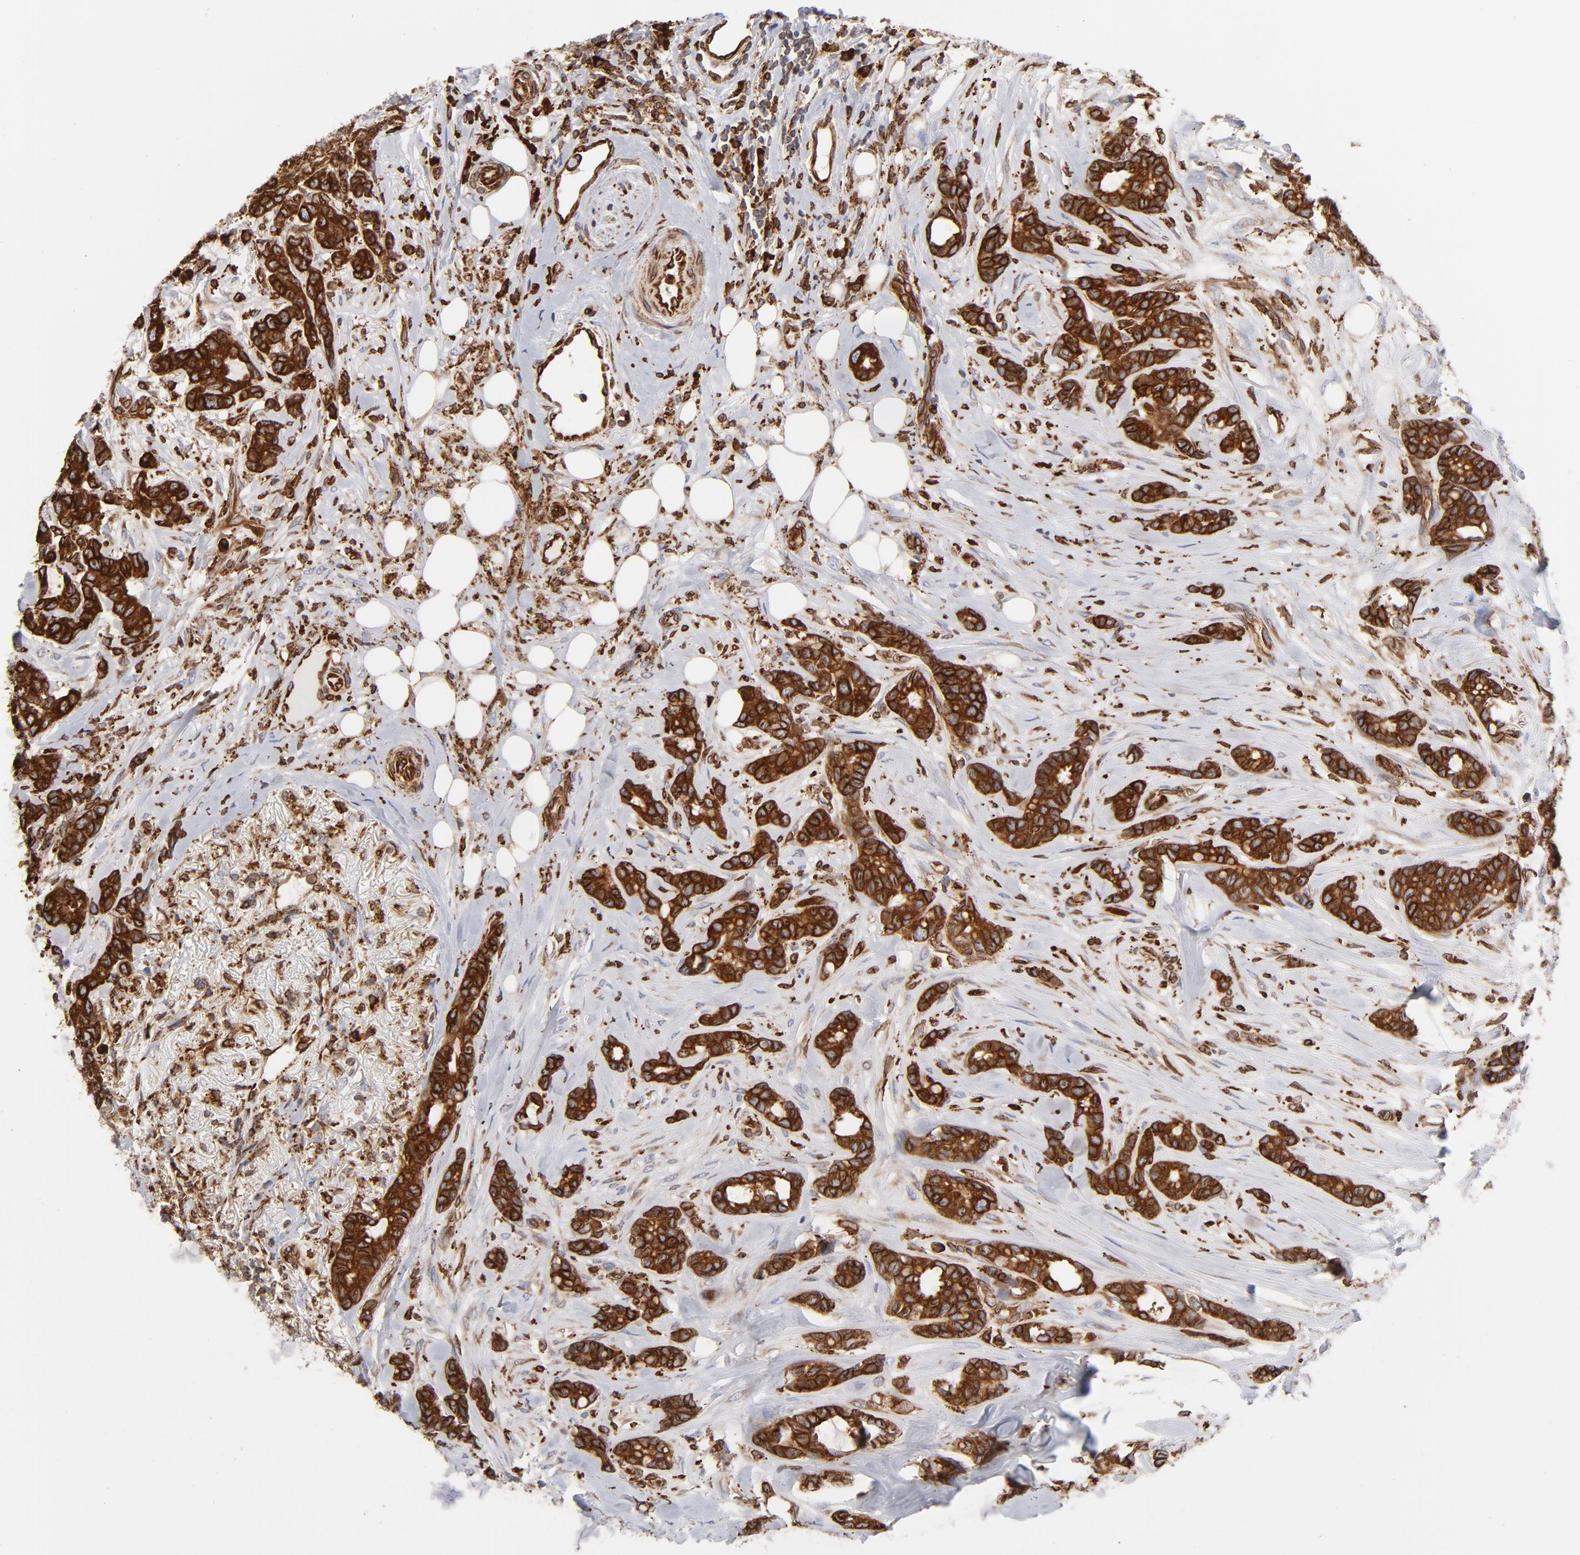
{"staining": {"intensity": "strong", "quantity": ">75%", "location": "cytoplasmic/membranous"}, "tissue": "breast cancer", "cell_type": "Tumor cells", "image_type": "cancer", "snomed": [{"axis": "morphology", "description": "Duct carcinoma"}, {"axis": "topography", "description": "Breast"}], "caption": "An image of human breast intraductal carcinoma stained for a protein shows strong cytoplasmic/membranous brown staining in tumor cells.", "gene": "CANX", "patient": {"sex": "female", "age": 87}}